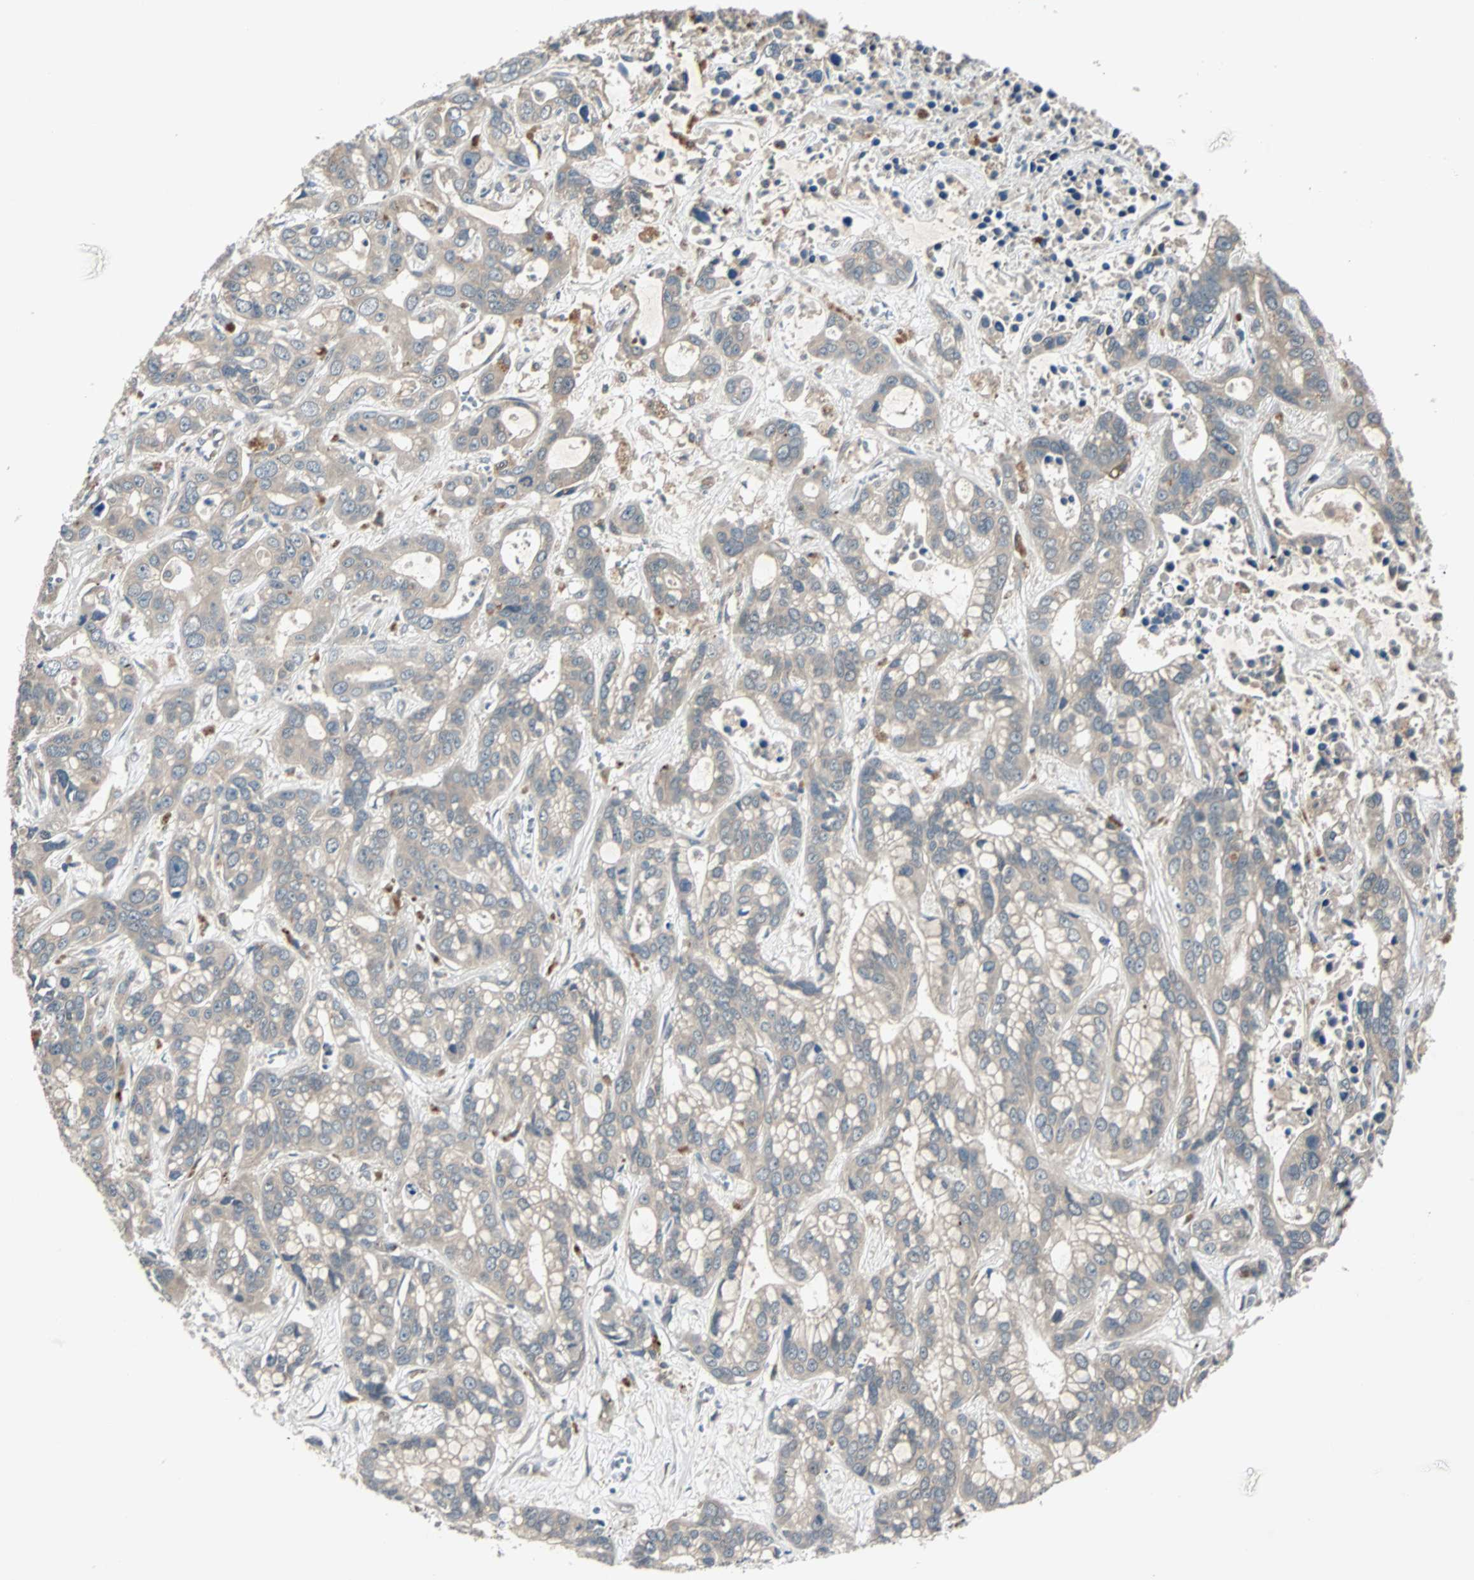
{"staining": {"intensity": "moderate", "quantity": ">75%", "location": "cytoplasmic/membranous"}, "tissue": "liver cancer", "cell_type": "Tumor cells", "image_type": "cancer", "snomed": [{"axis": "morphology", "description": "Cholangiocarcinoma"}, {"axis": "topography", "description": "Liver"}], "caption": "DAB (3,3'-diaminobenzidine) immunohistochemical staining of human liver cholangiocarcinoma exhibits moderate cytoplasmic/membranous protein positivity in approximately >75% of tumor cells. The staining was performed using DAB (3,3'-diaminobenzidine), with brown indicating positive protein expression. Nuclei are stained blue with hematoxylin.", "gene": "ARF1", "patient": {"sex": "female", "age": 65}}